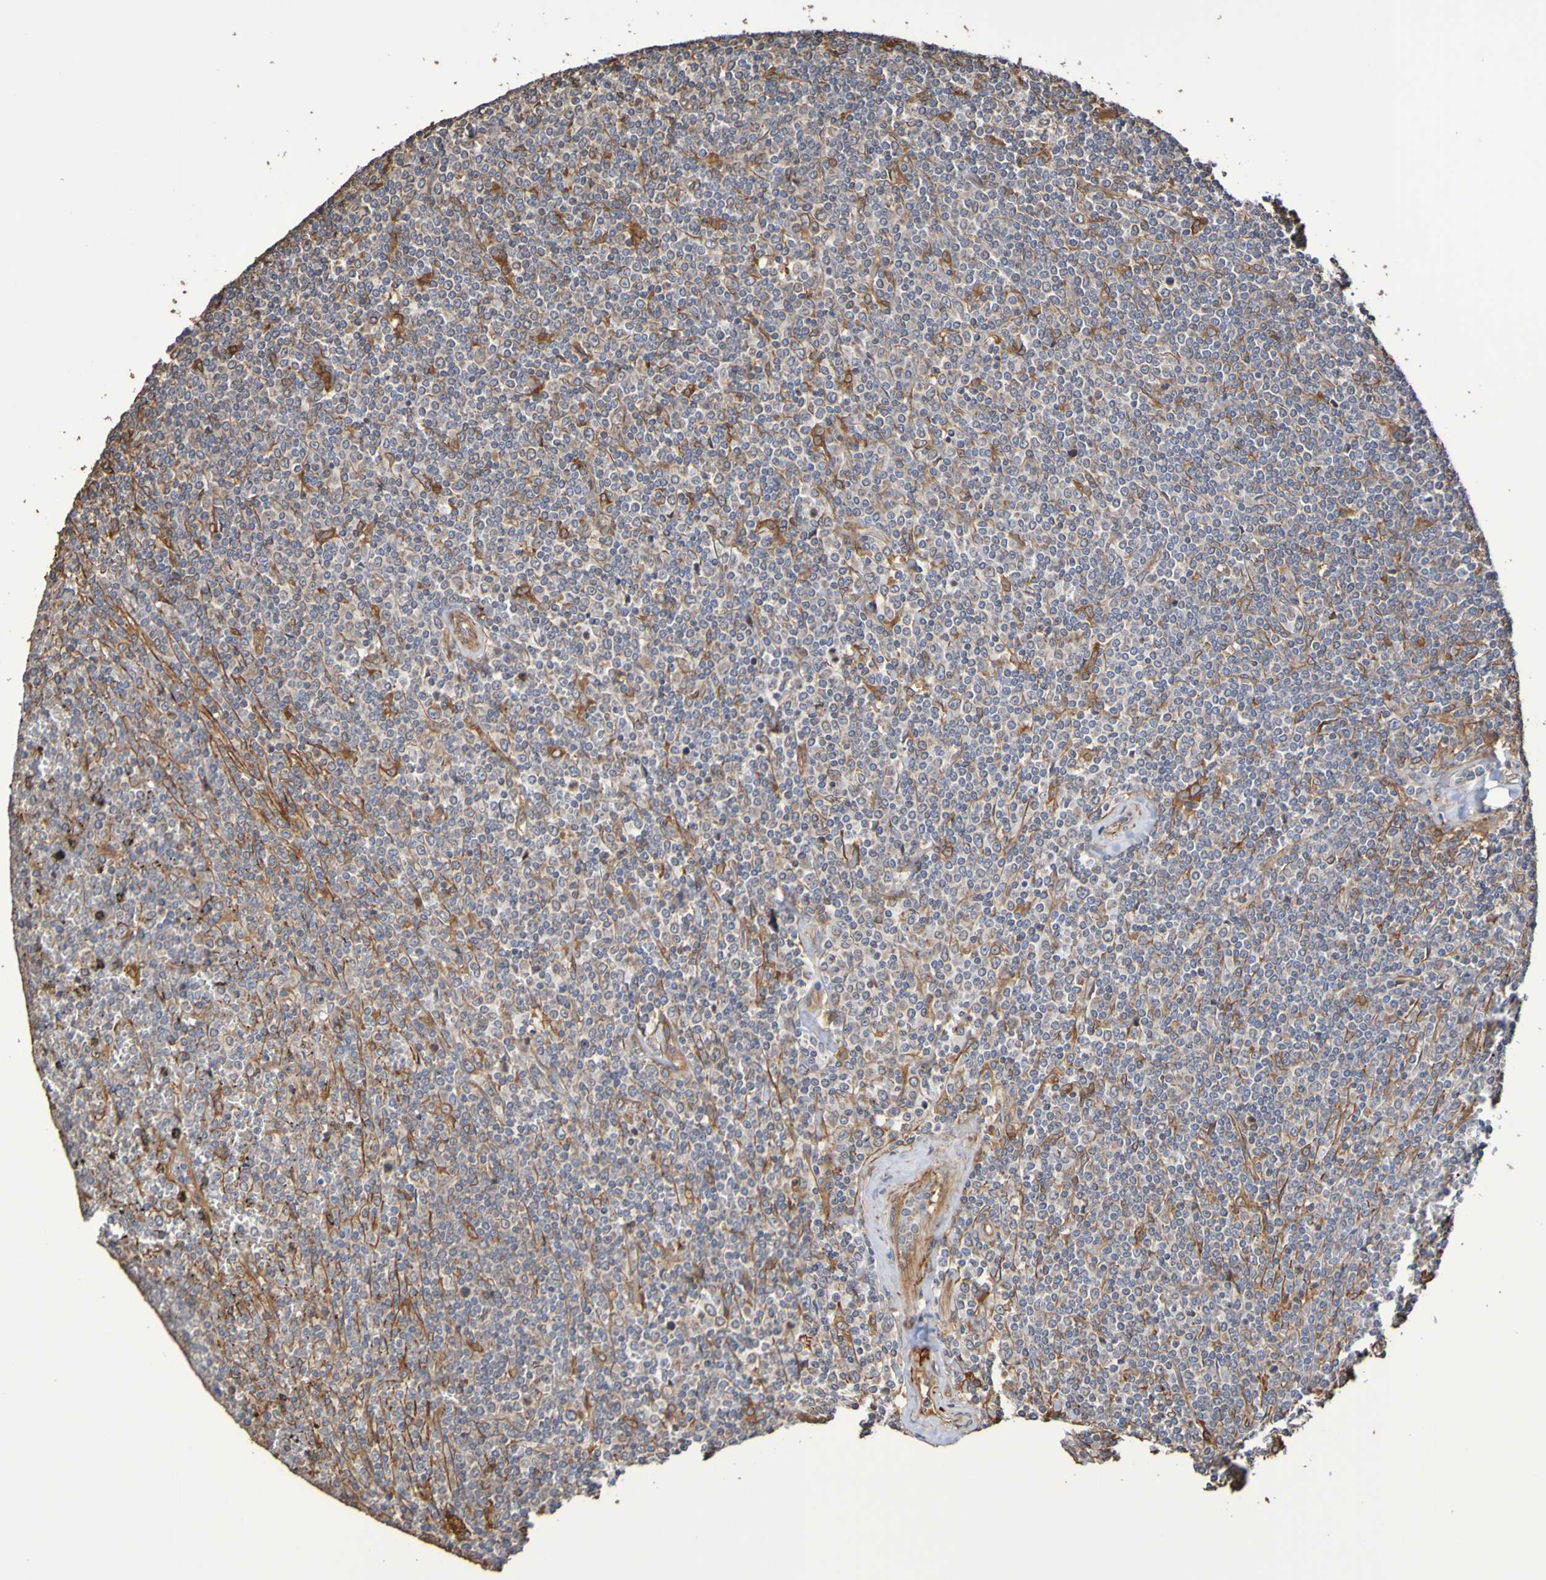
{"staining": {"intensity": "negative", "quantity": "none", "location": "none"}, "tissue": "lymphoma", "cell_type": "Tumor cells", "image_type": "cancer", "snomed": [{"axis": "morphology", "description": "Malignant lymphoma, non-Hodgkin's type, Low grade"}, {"axis": "topography", "description": "Spleen"}], "caption": "Immunohistochemistry photomicrograph of neoplastic tissue: human lymphoma stained with DAB reveals no significant protein staining in tumor cells.", "gene": "RAB11A", "patient": {"sex": "female", "age": 19}}